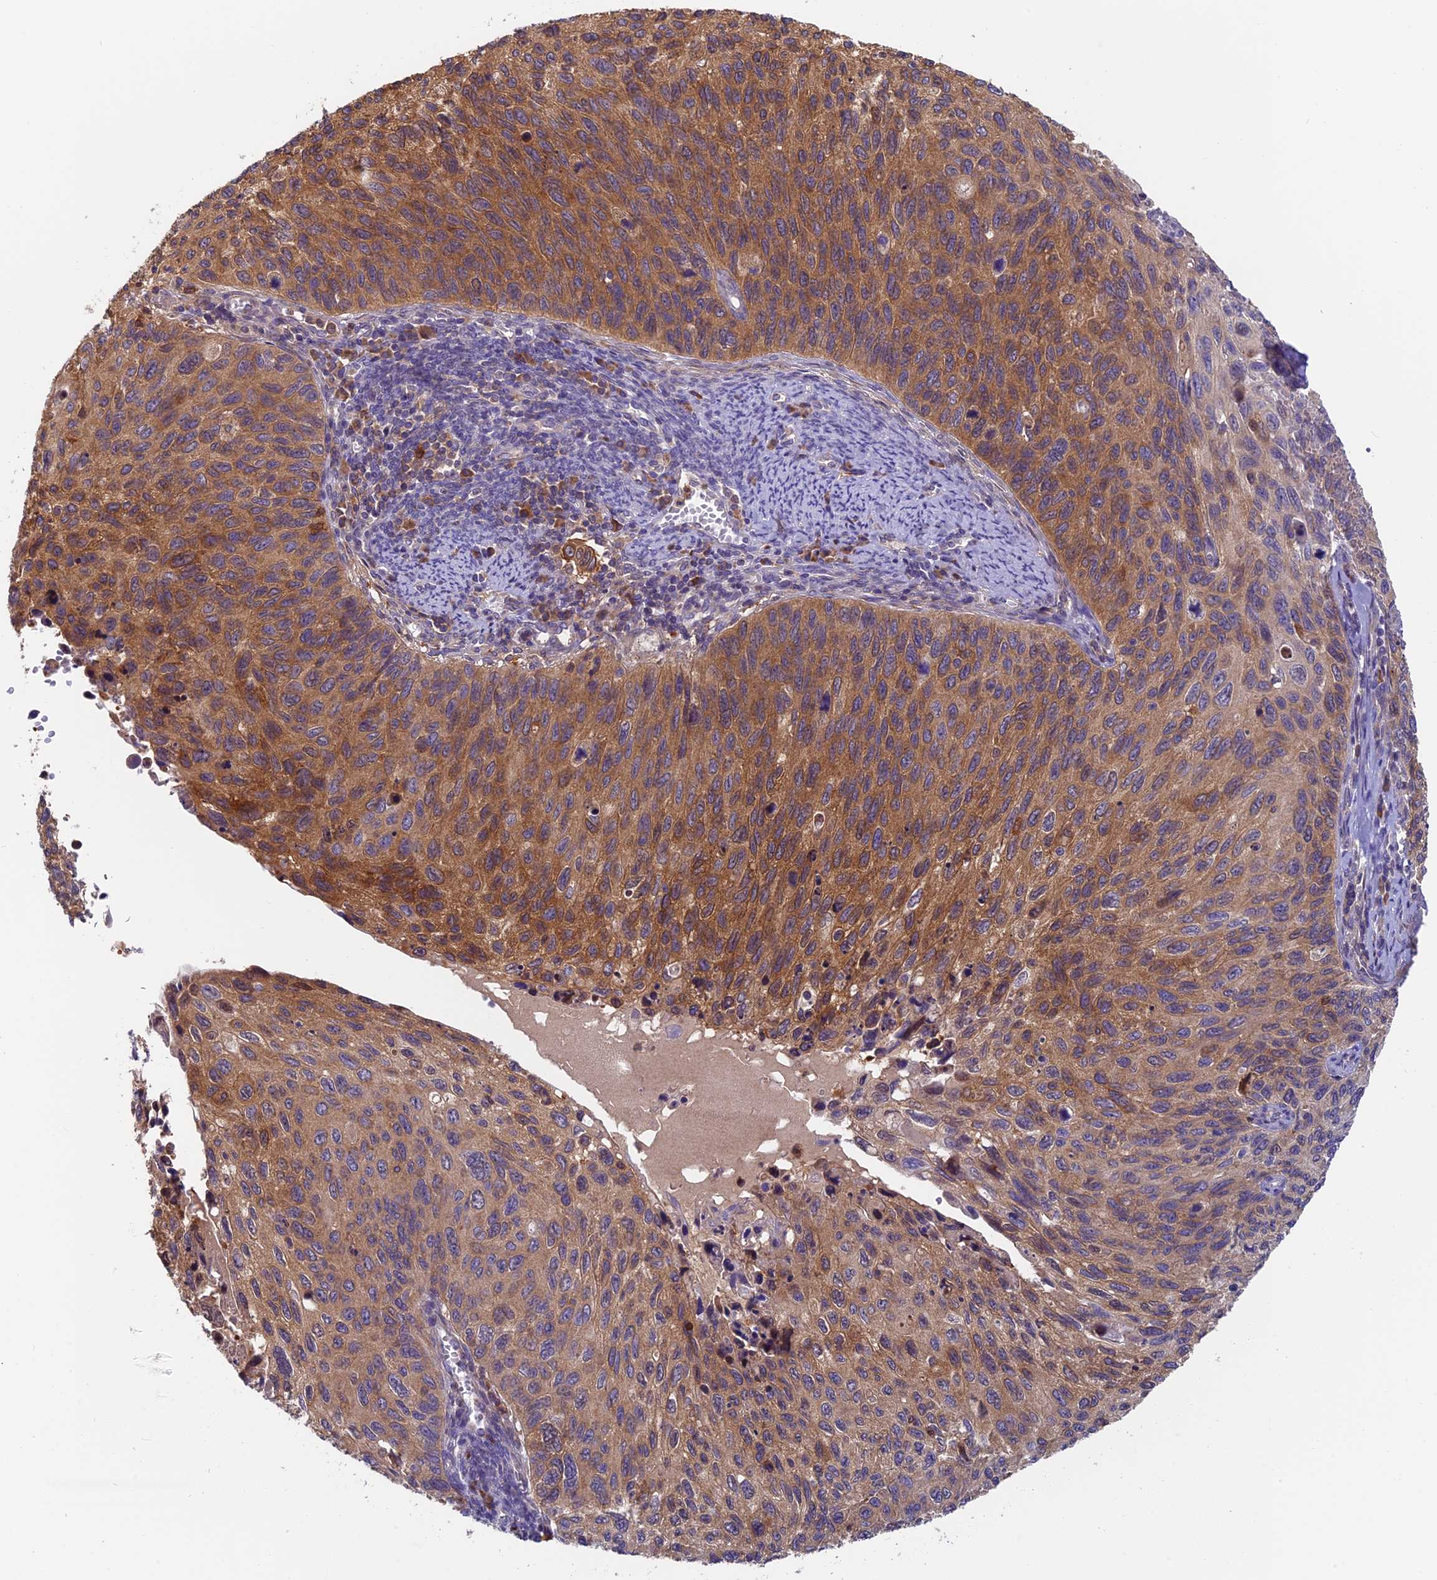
{"staining": {"intensity": "moderate", "quantity": "25%-75%", "location": "cytoplasmic/membranous"}, "tissue": "cervical cancer", "cell_type": "Tumor cells", "image_type": "cancer", "snomed": [{"axis": "morphology", "description": "Squamous cell carcinoma, NOS"}, {"axis": "topography", "description": "Cervix"}], "caption": "Immunohistochemistry (DAB (3,3'-diaminobenzidine)) staining of human cervical cancer demonstrates moderate cytoplasmic/membranous protein expression in approximately 25%-75% of tumor cells.", "gene": "IPO5", "patient": {"sex": "female", "age": 70}}